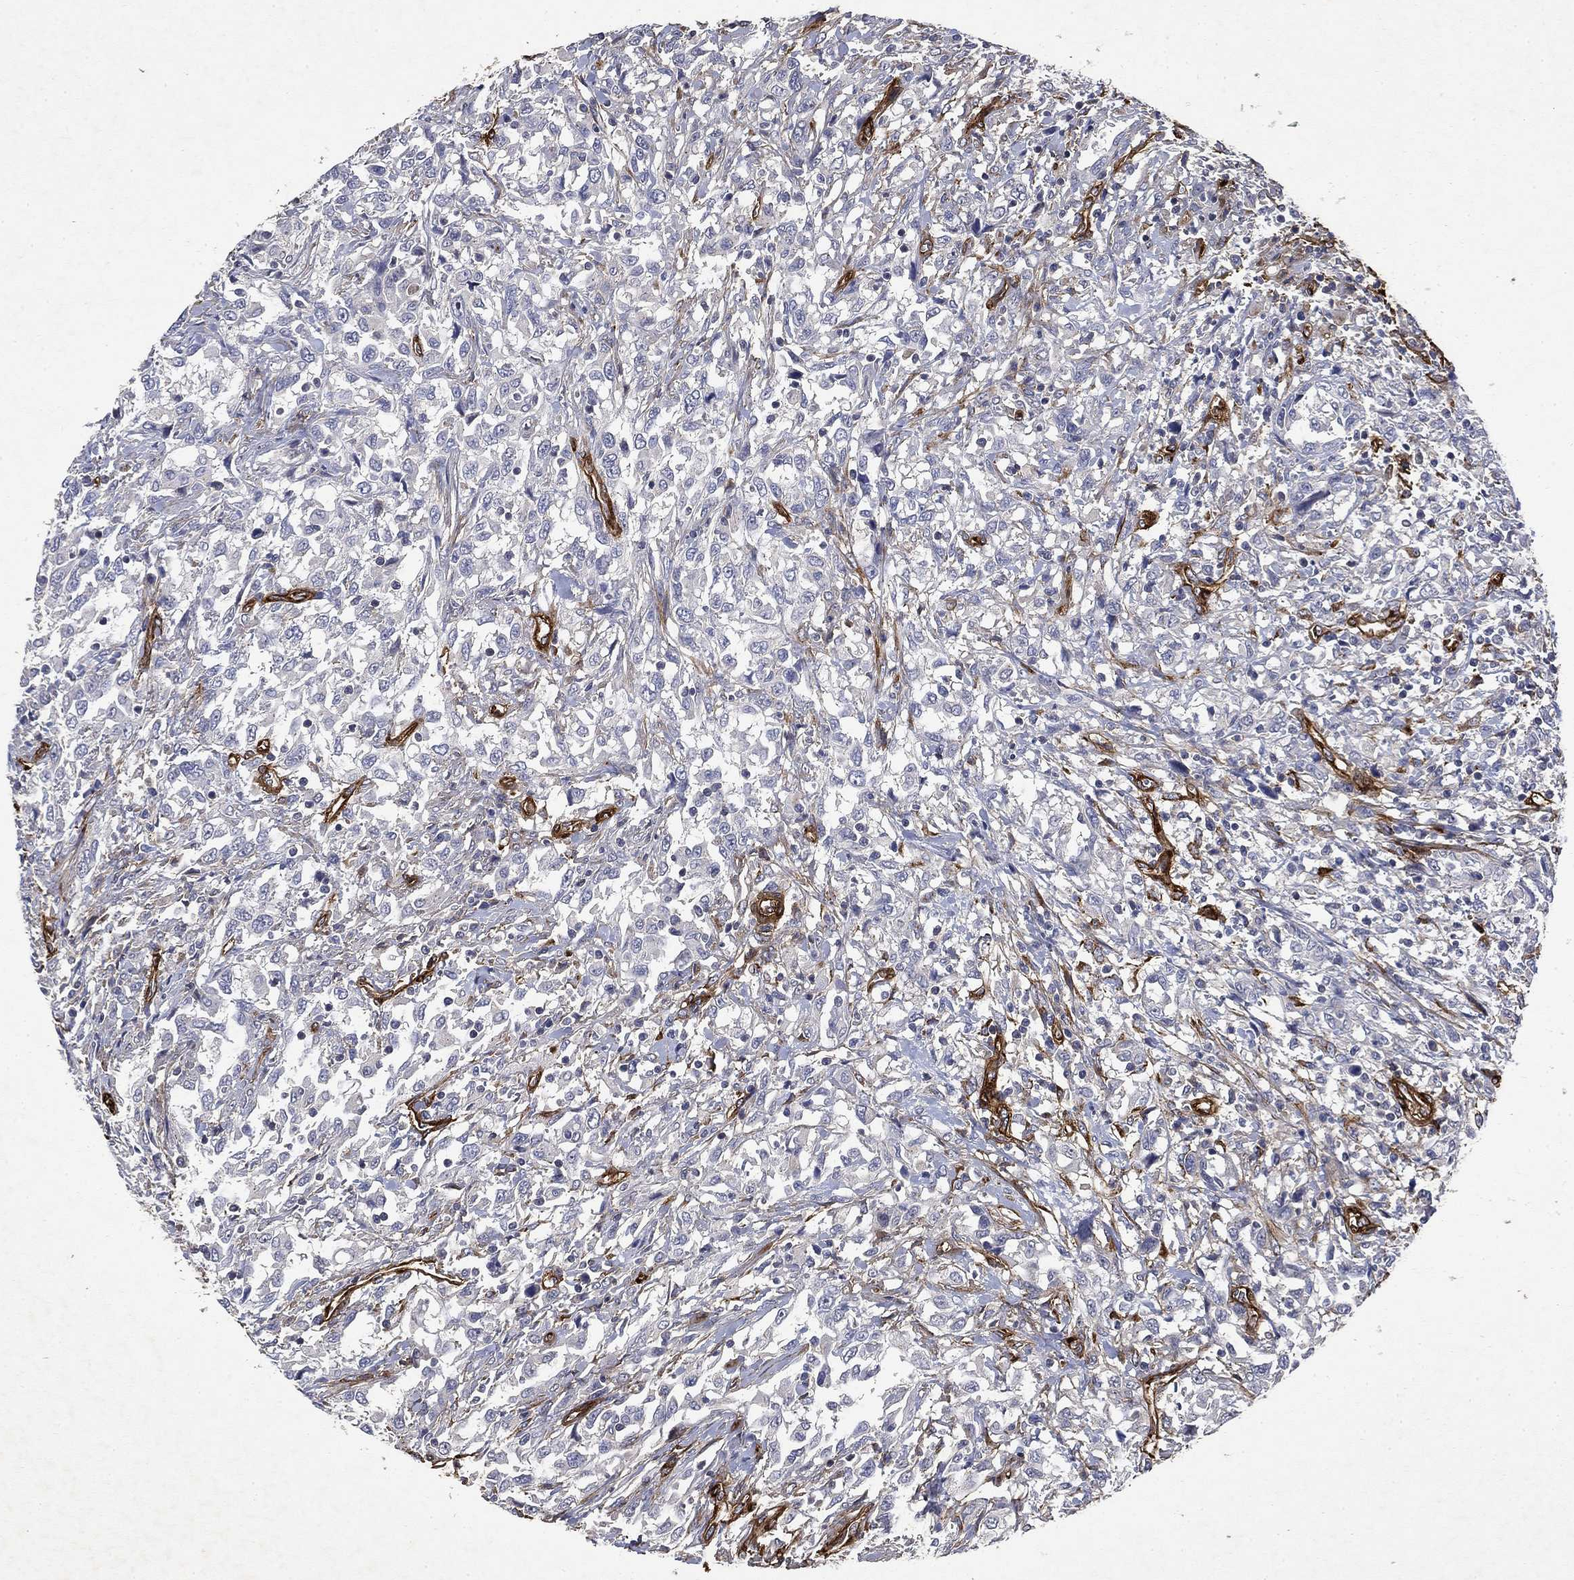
{"staining": {"intensity": "negative", "quantity": "none", "location": "none"}, "tissue": "urothelial cancer", "cell_type": "Tumor cells", "image_type": "cancer", "snomed": [{"axis": "morphology", "description": "Urothelial carcinoma, NOS"}, {"axis": "morphology", "description": "Urothelial carcinoma, High grade"}, {"axis": "topography", "description": "Urinary bladder"}], "caption": "This is an immunohistochemistry (IHC) image of urothelial cancer. There is no positivity in tumor cells.", "gene": "COL4A2", "patient": {"sex": "female", "age": 64}}